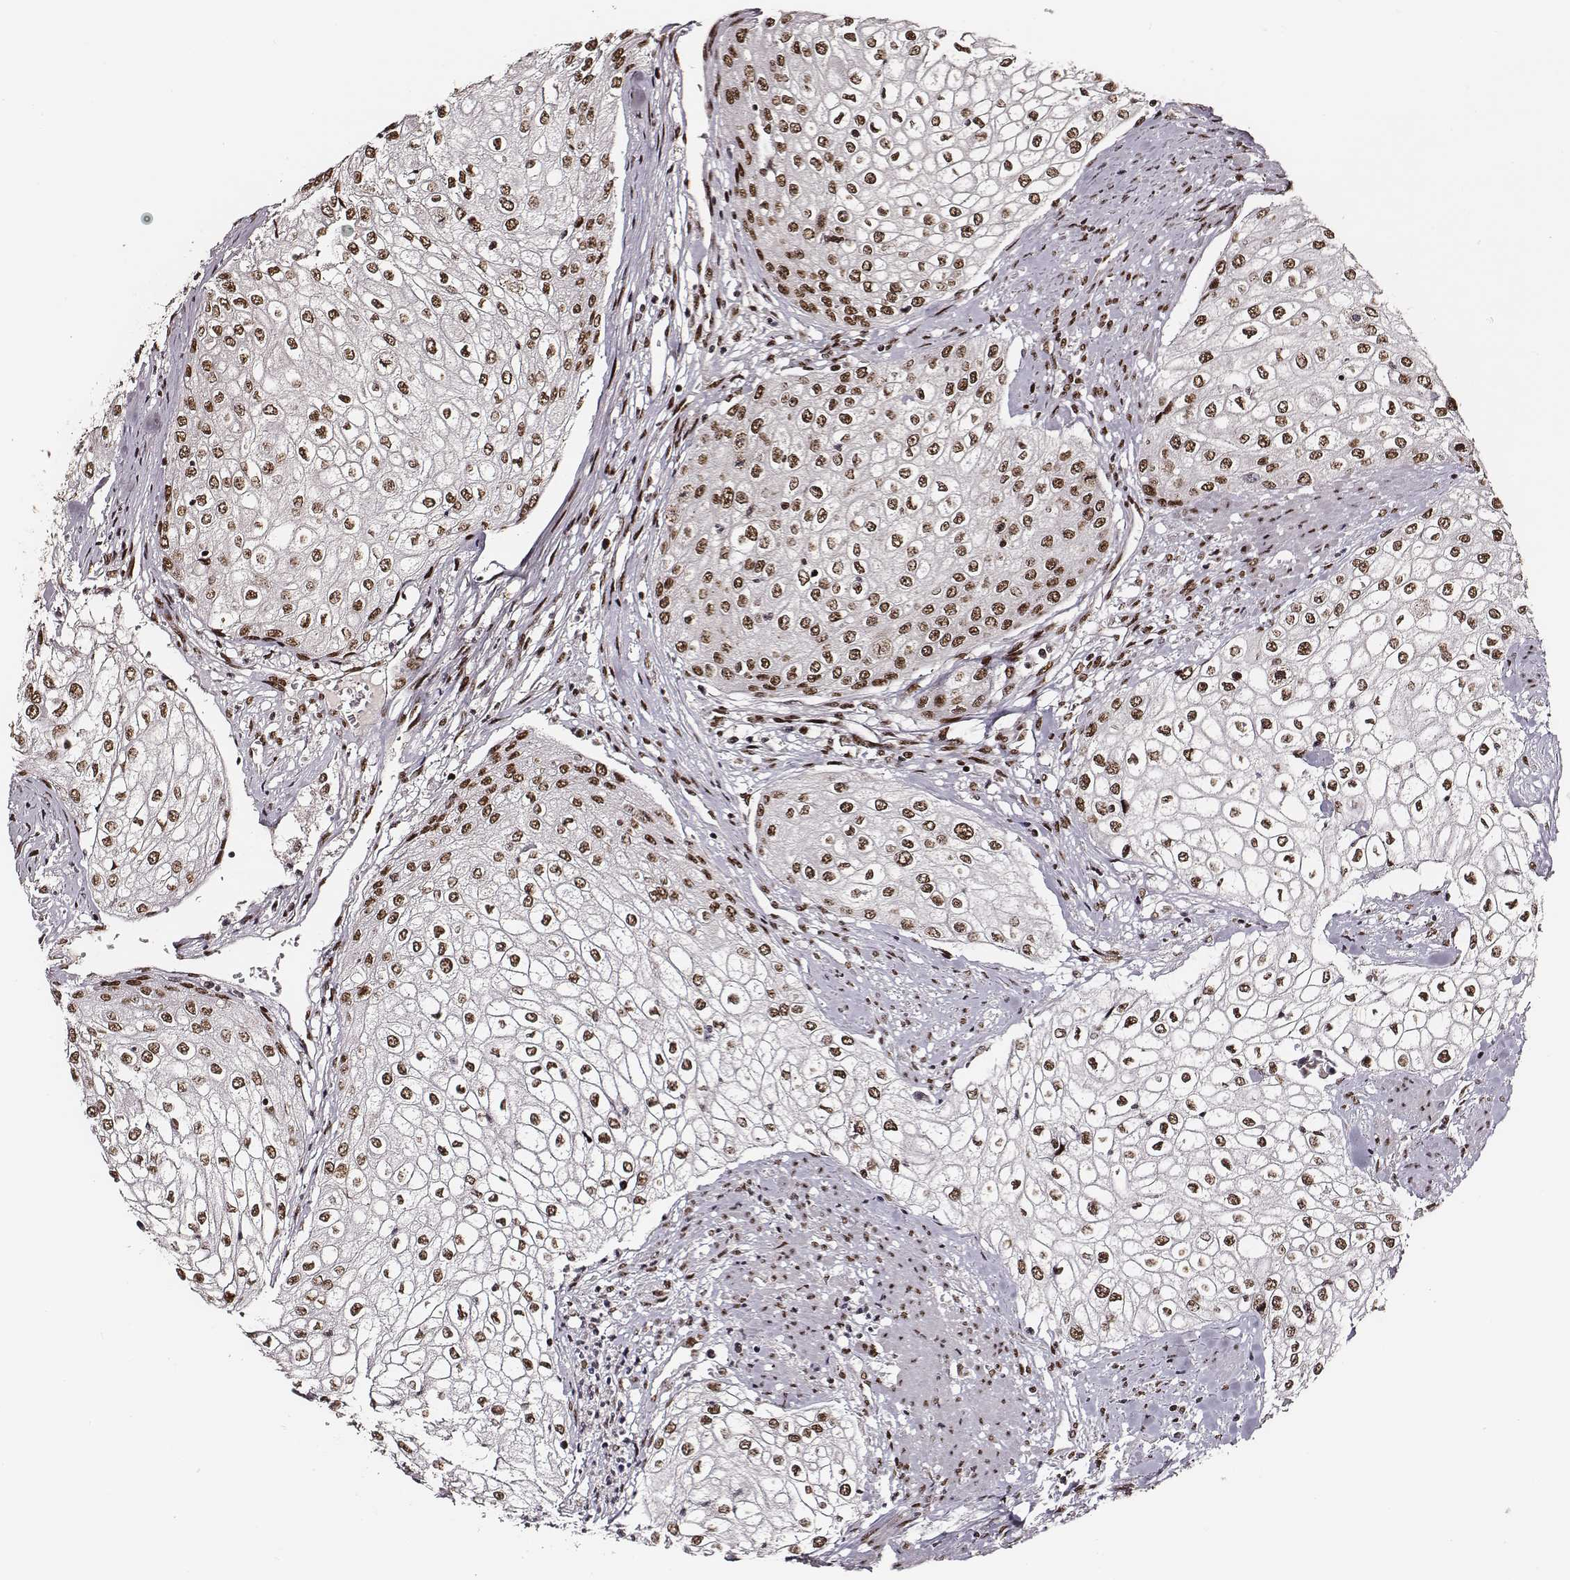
{"staining": {"intensity": "moderate", "quantity": ">75%", "location": "nuclear"}, "tissue": "urothelial cancer", "cell_type": "Tumor cells", "image_type": "cancer", "snomed": [{"axis": "morphology", "description": "Urothelial carcinoma, High grade"}, {"axis": "topography", "description": "Urinary bladder"}], "caption": "There is medium levels of moderate nuclear staining in tumor cells of high-grade urothelial carcinoma, as demonstrated by immunohistochemical staining (brown color).", "gene": "PPARA", "patient": {"sex": "male", "age": 62}}